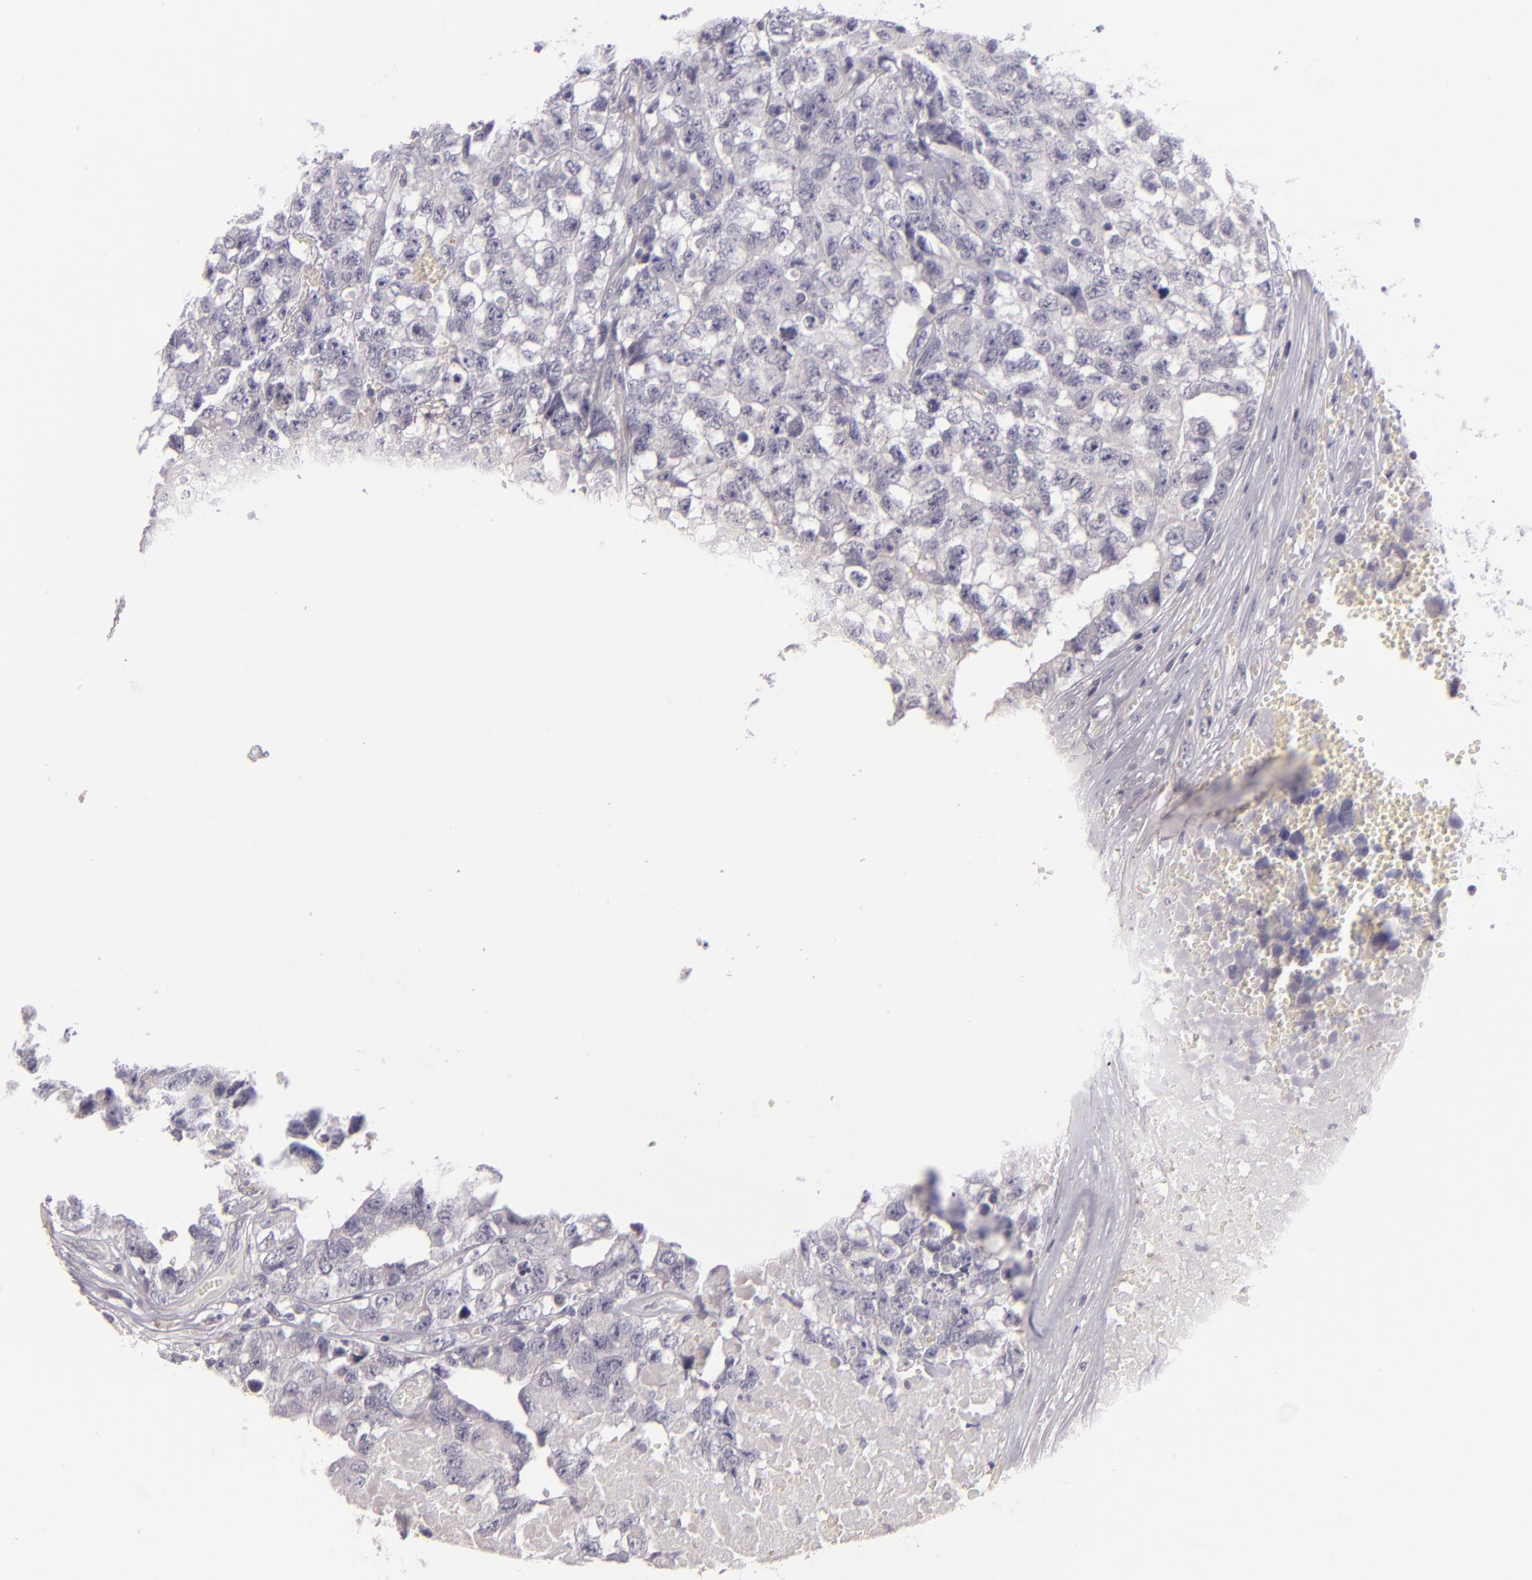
{"staining": {"intensity": "negative", "quantity": "none", "location": "none"}, "tissue": "testis cancer", "cell_type": "Tumor cells", "image_type": "cancer", "snomed": [{"axis": "morphology", "description": "Carcinoma, Embryonal, NOS"}, {"axis": "topography", "description": "Testis"}], "caption": "An image of human testis cancer is negative for staining in tumor cells.", "gene": "EGFL6", "patient": {"sex": "male", "age": 31}}